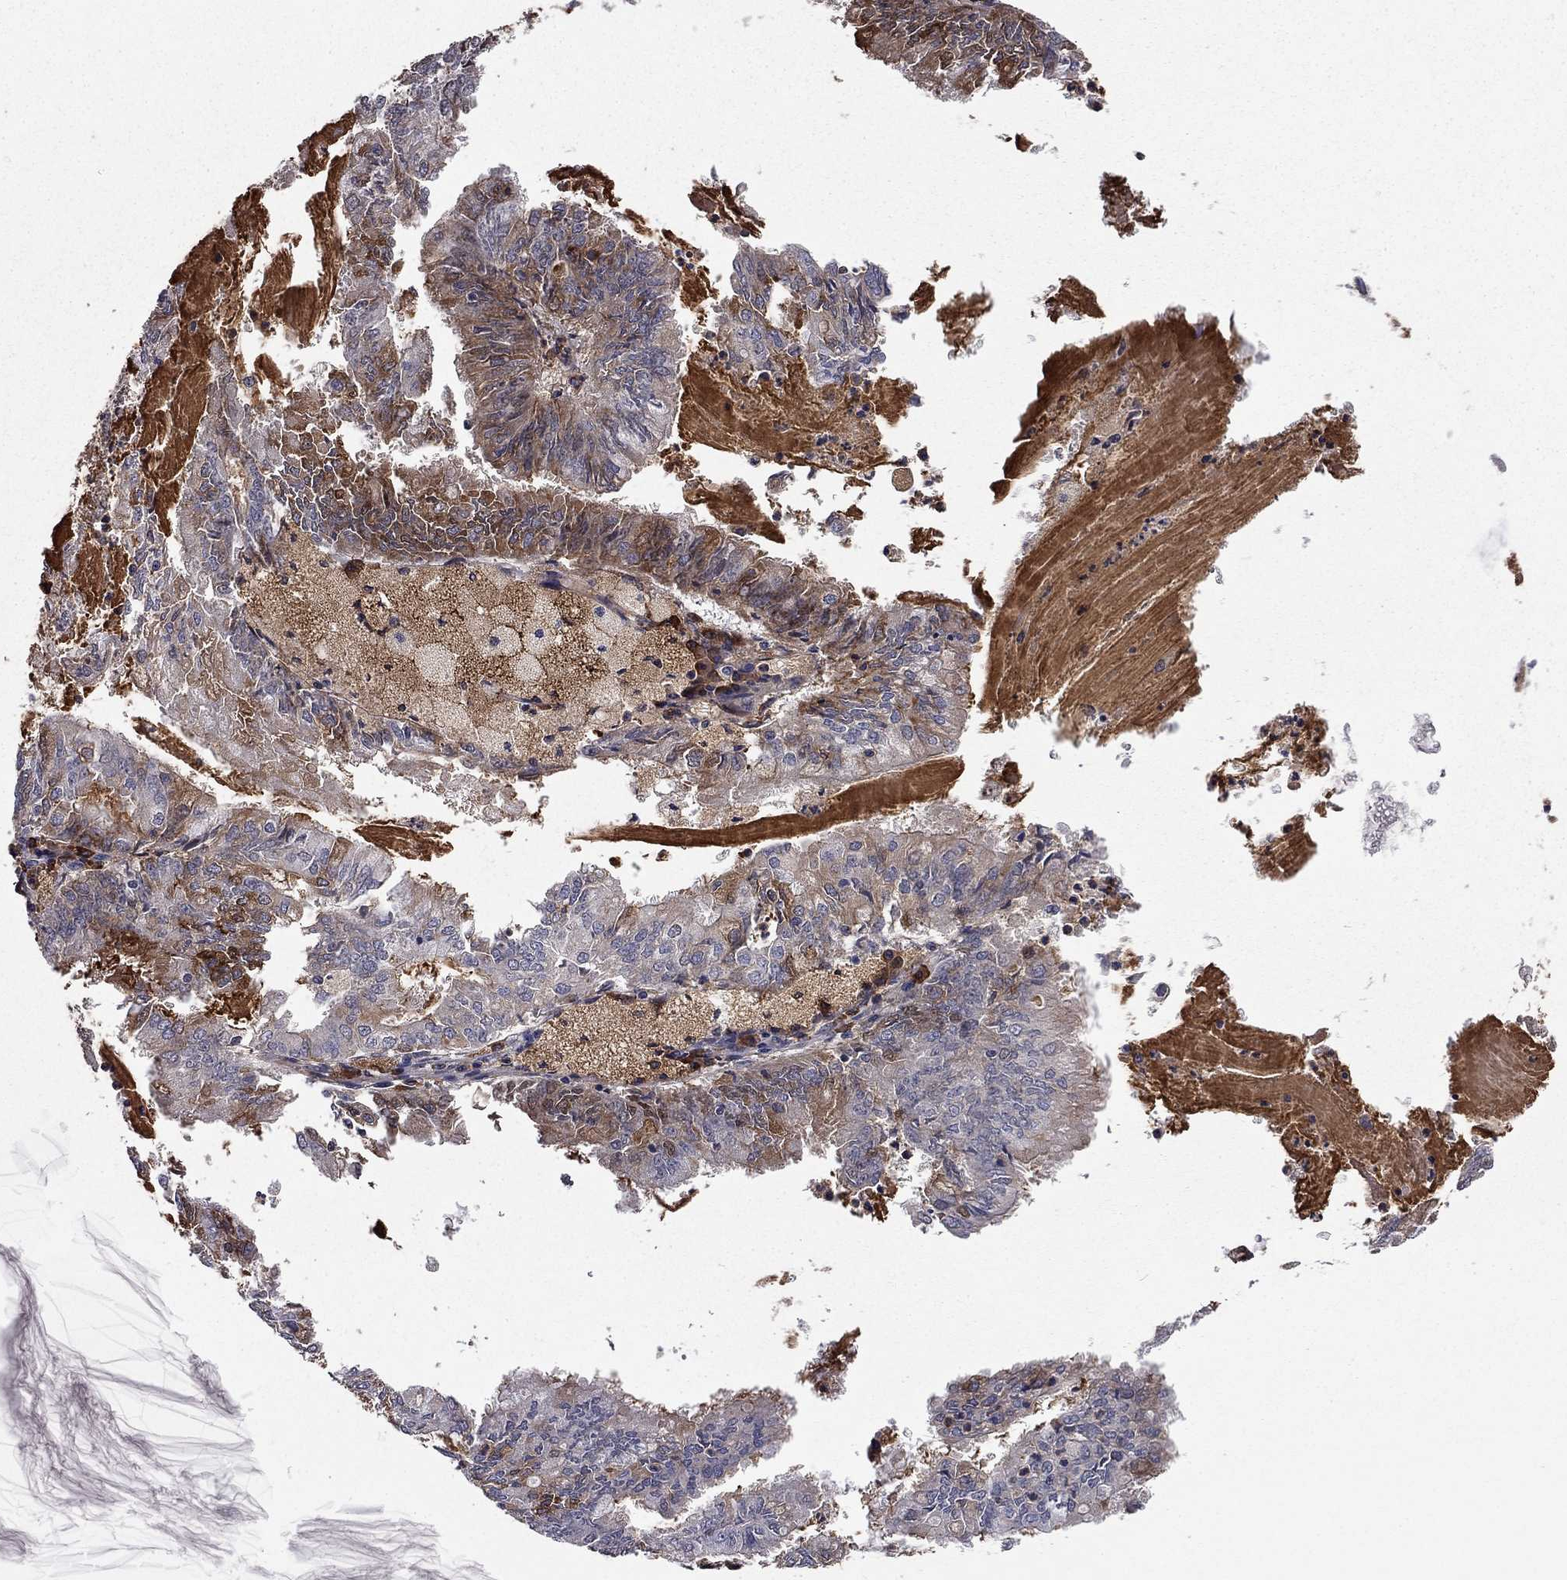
{"staining": {"intensity": "strong", "quantity": "25%-75%", "location": "cytoplasmic/membranous"}, "tissue": "endometrial cancer", "cell_type": "Tumor cells", "image_type": "cancer", "snomed": [{"axis": "morphology", "description": "Adenocarcinoma, NOS"}, {"axis": "topography", "description": "Endometrium"}], "caption": "Immunohistochemical staining of human endometrial adenocarcinoma exhibits high levels of strong cytoplasmic/membranous protein expression in about 25%-75% of tumor cells. (DAB (3,3'-diaminobenzidine) IHC with brightfield microscopy, high magnification).", "gene": "PROS1", "patient": {"sex": "female", "age": 57}}